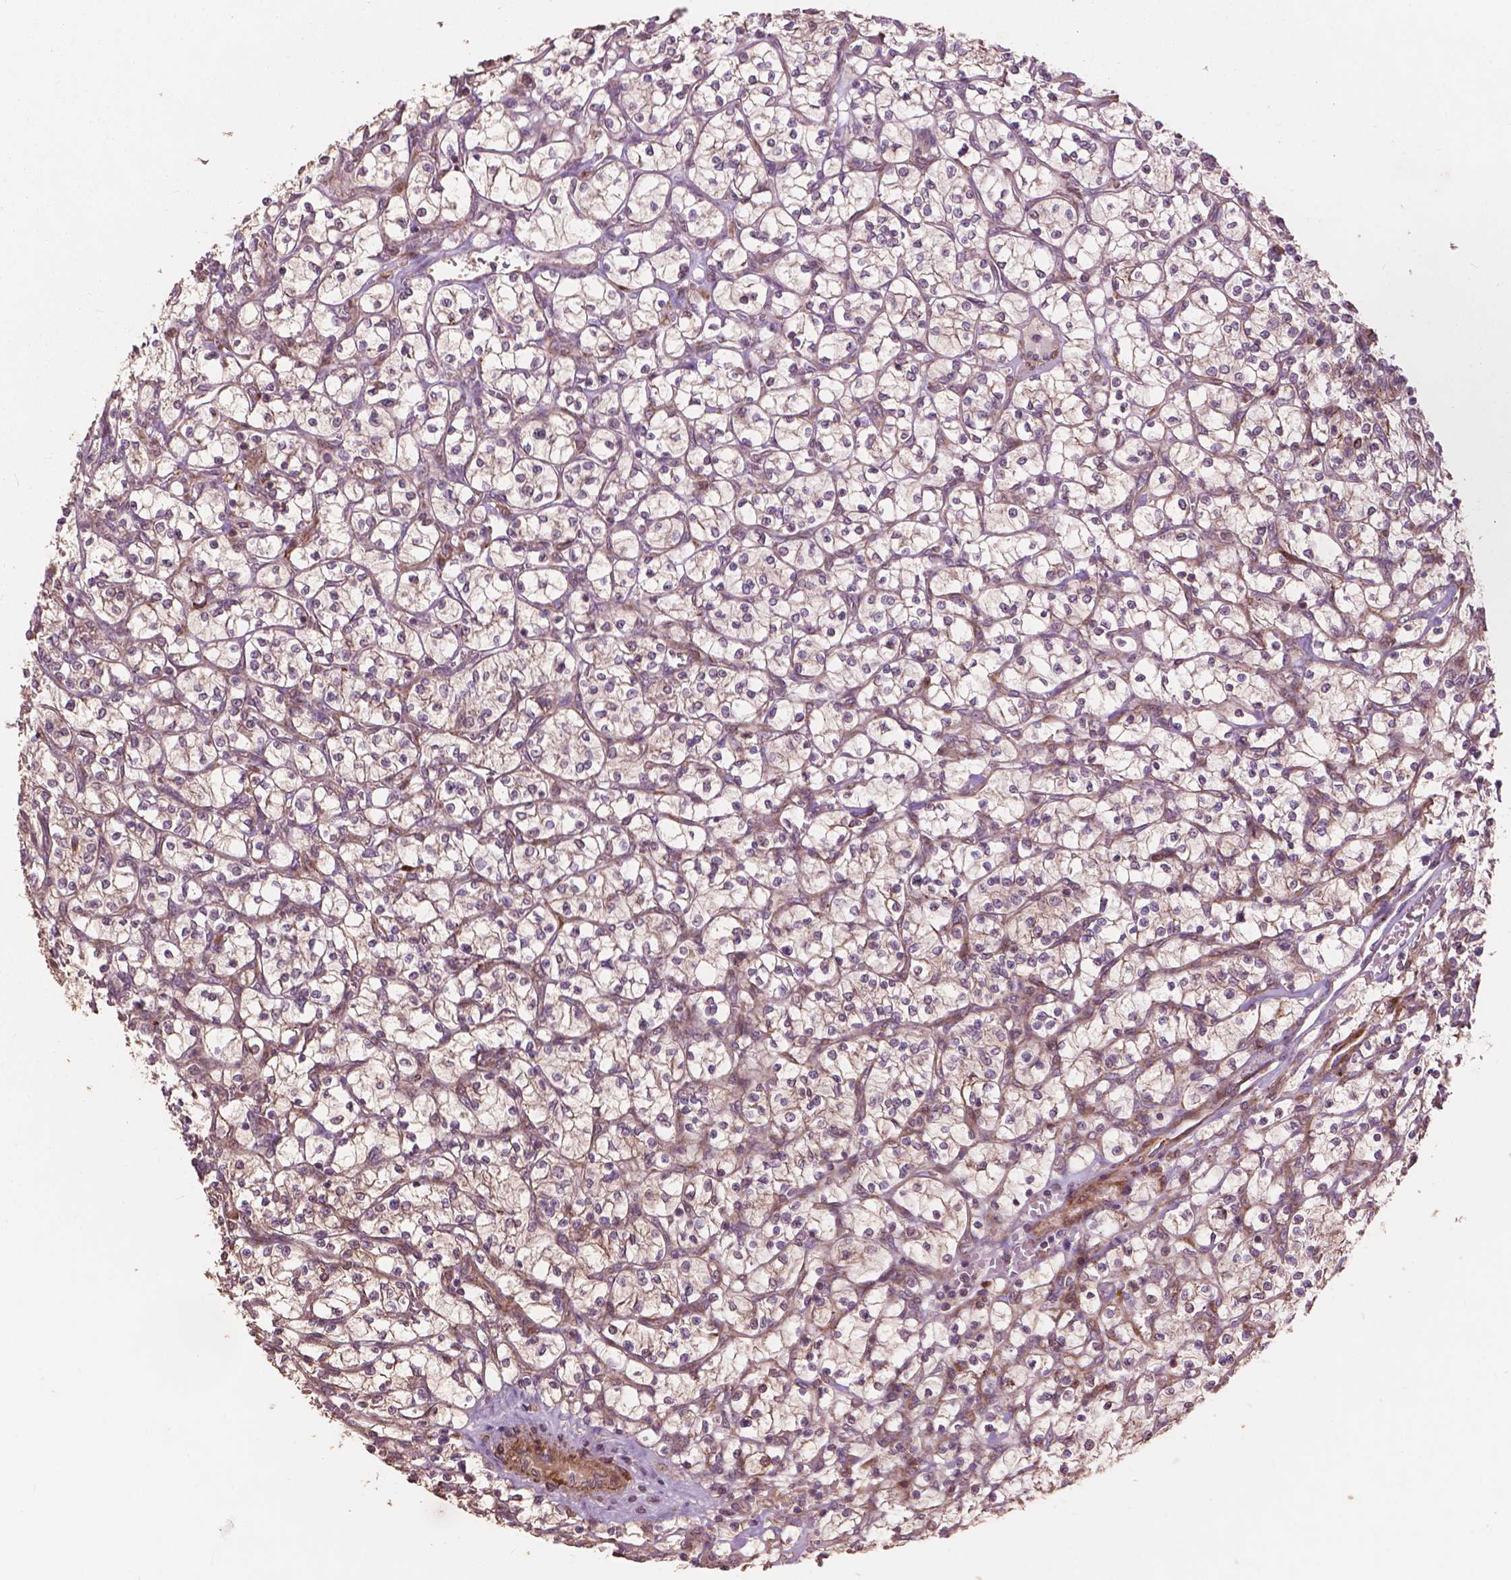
{"staining": {"intensity": "negative", "quantity": "none", "location": "none"}, "tissue": "renal cancer", "cell_type": "Tumor cells", "image_type": "cancer", "snomed": [{"axis": "morphology", "description": "Adenocarcinoma, NOS"}, {"axis": "topography", "description": "Kidney"}], "caption": "DAB immunohistochemical staining of human renal cancer reveals no significant staining in tumor cells.", "gene": "FNIP1", "patient": {"sex": "female", "age": 64}}